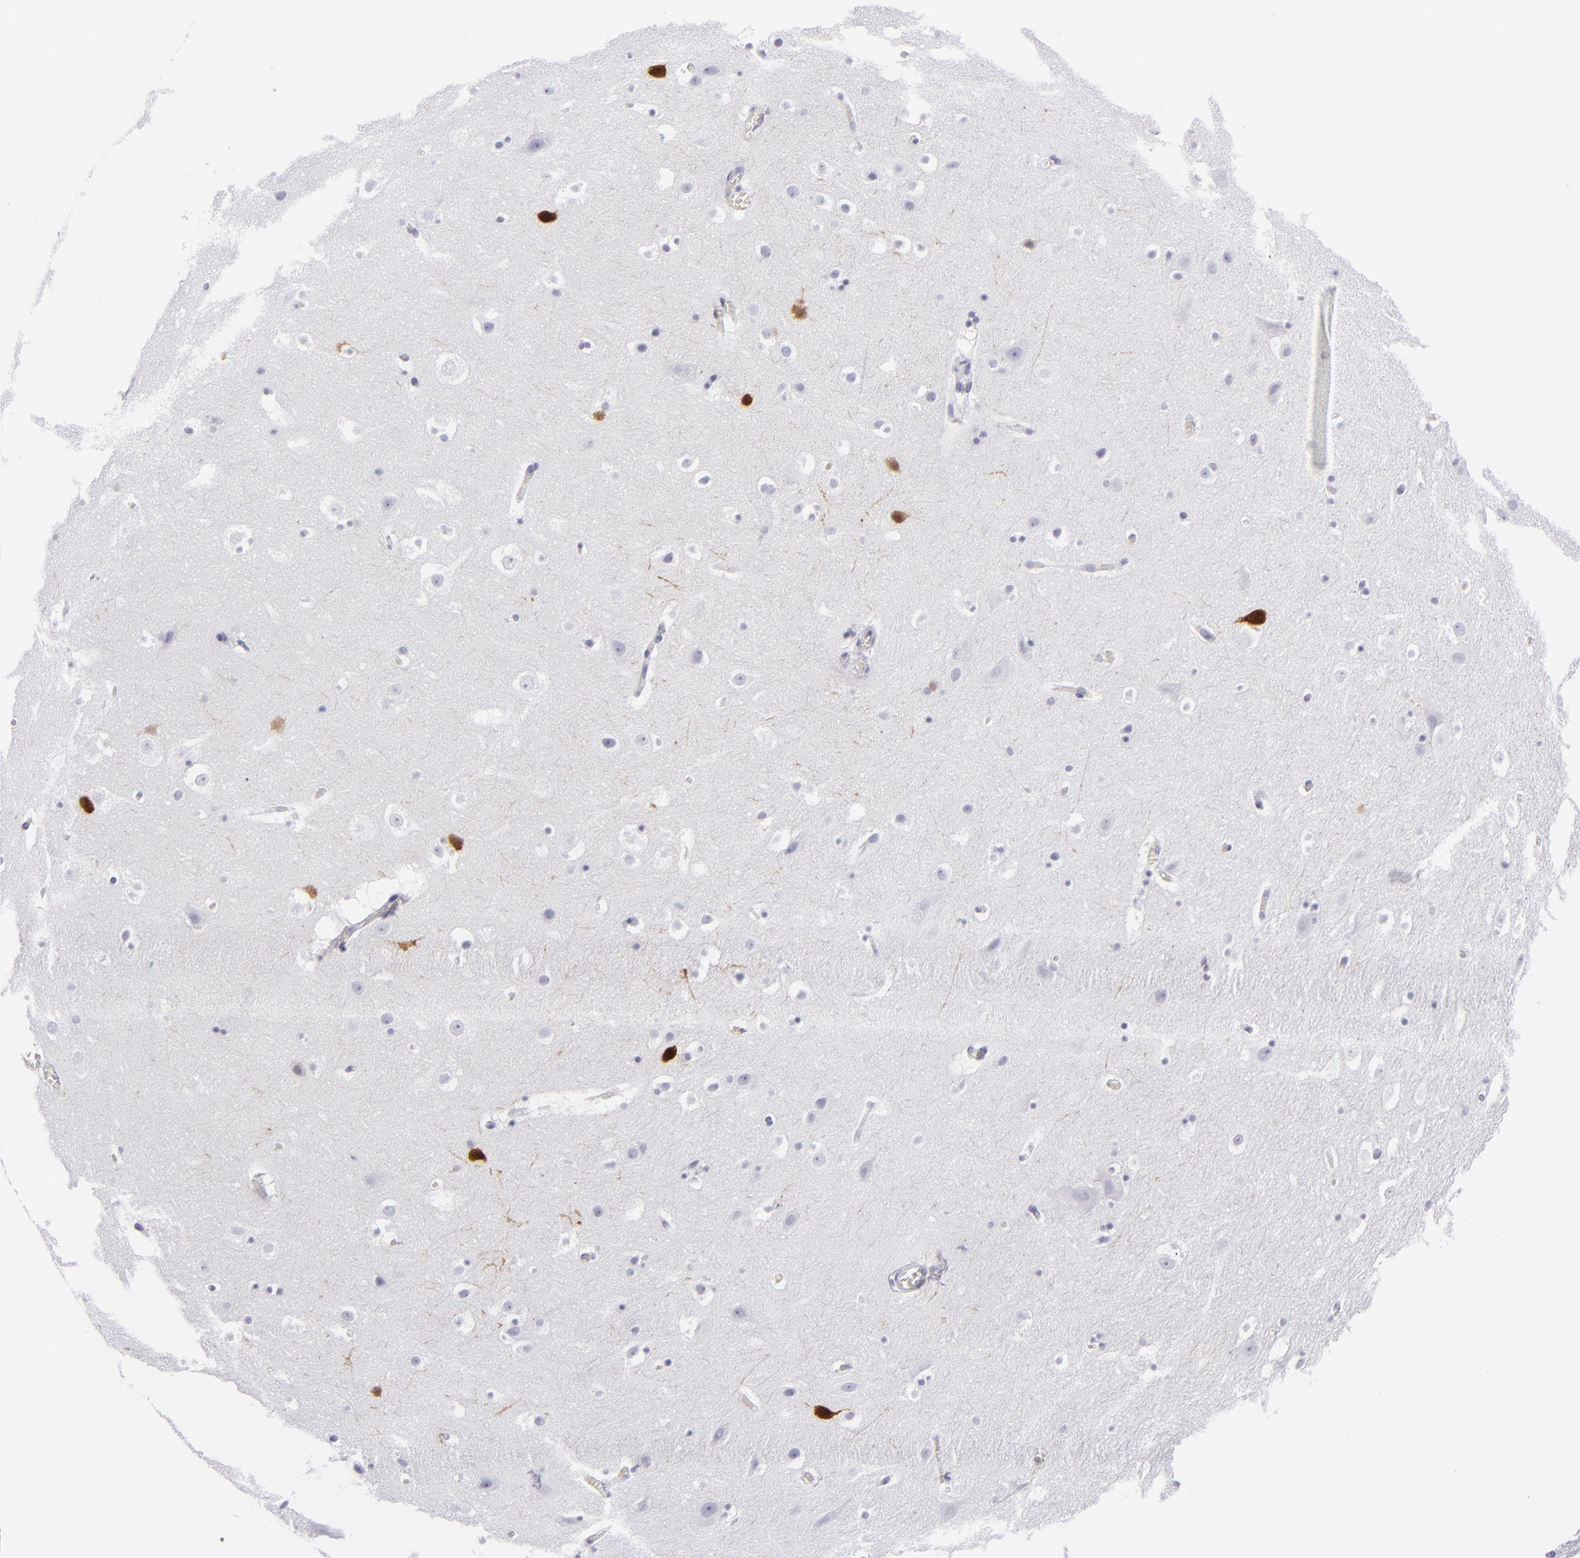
{"staining": {"intensity": "negative", "quantity": "none", "location": "none"}, "tissue": "hippocampus", "cell_type": "Glial cells", "image_type": "normal", "snomed": [{"axis": "morphology", "description": "Normal tissue, NOS"}, {"axis": "topography", "description": "Hippocampus"}], "caption": "Human hippocampus stained for a protein using immunohistochemistry demonstrates no expression in glial cells.", "gene": "PVALB", "patient": {"sex": "male", "age": 45}}